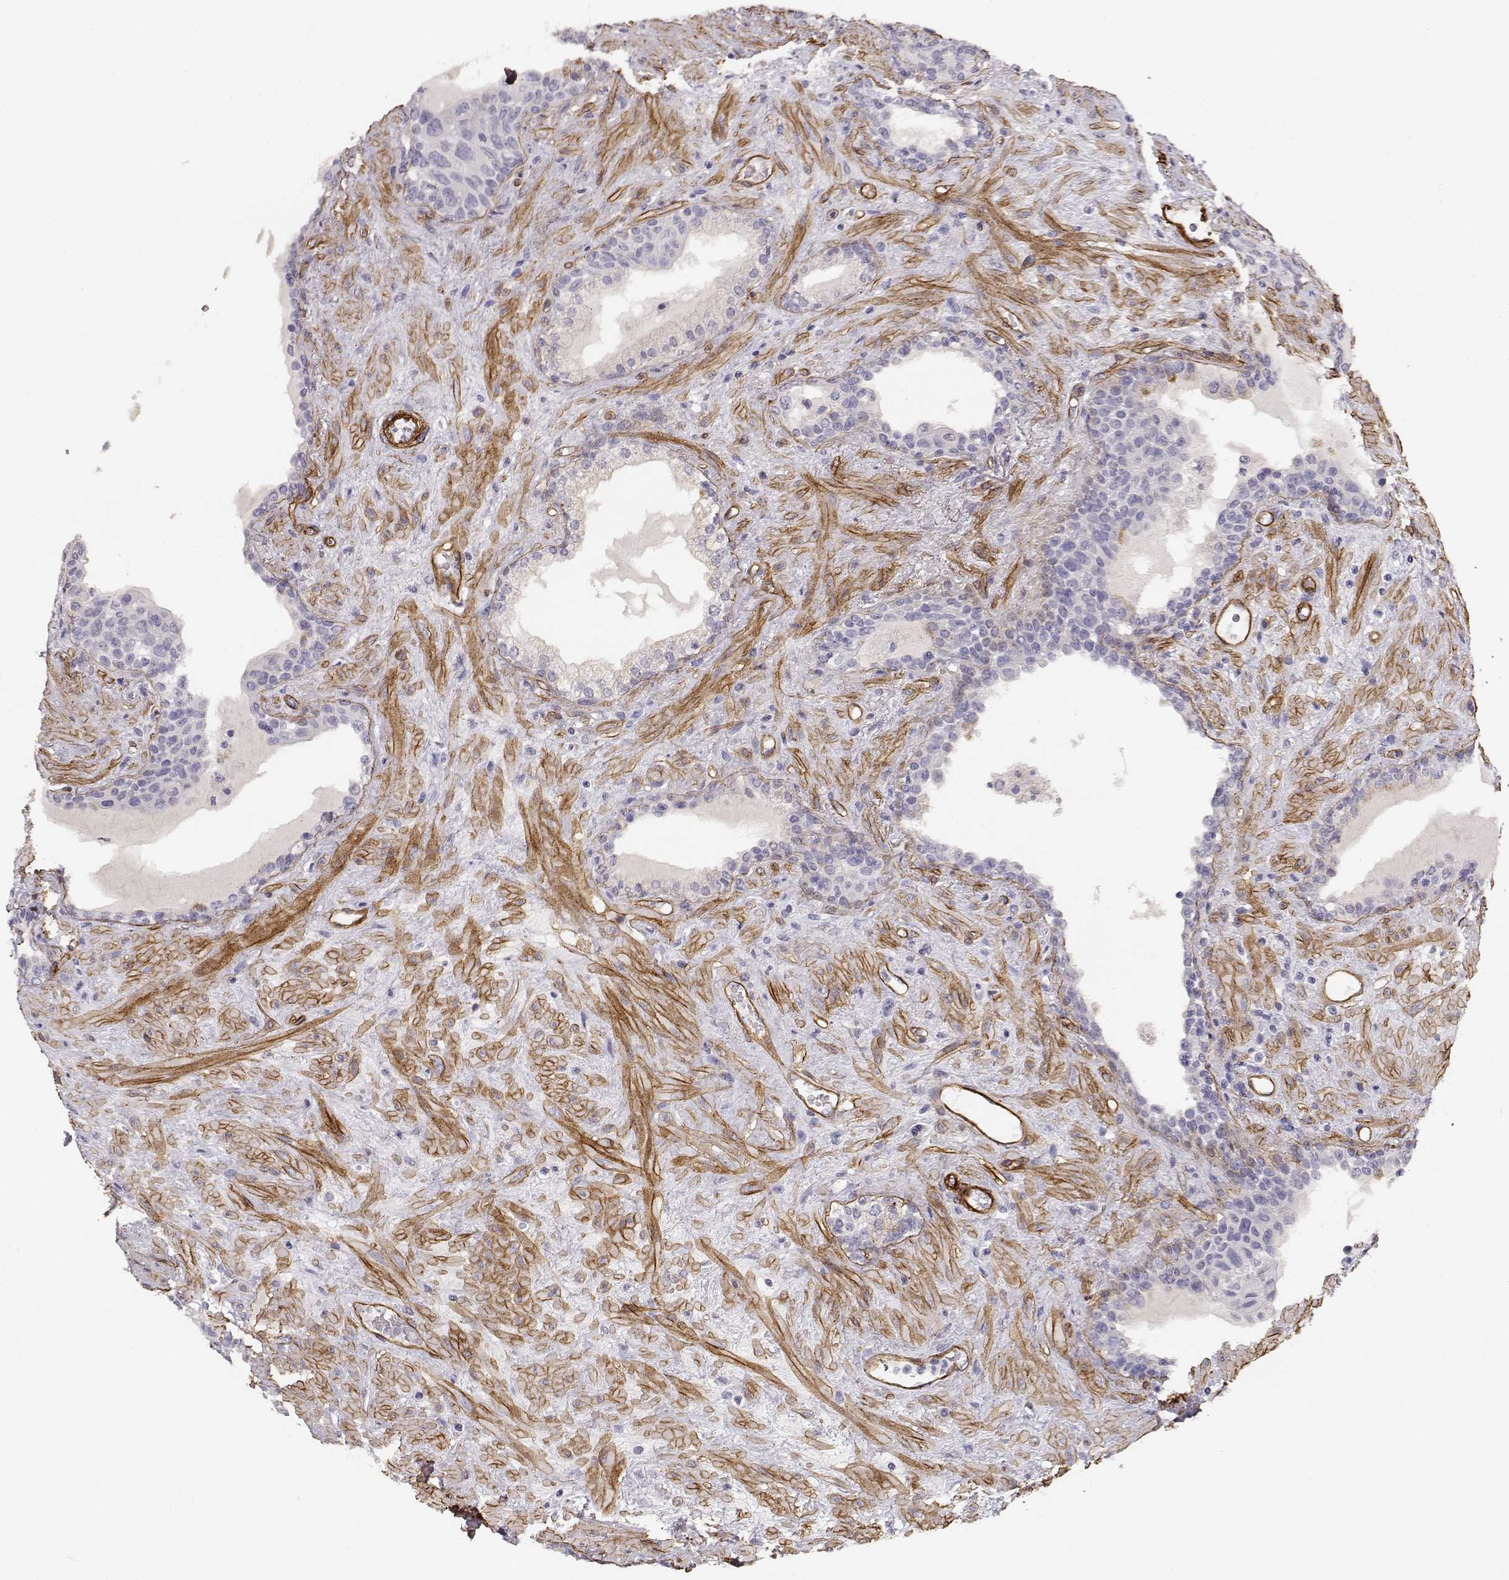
{"staining": {"intensity": "negative", "quantity": "none", "location": "none"}, "tissue": "prostate", "cell_type": "Glandular cells", "image_type": "normal", "snomed": [{"axis": "morphology", "description": "Normal tissue, NOS"}, {"axis": "topography", "description": "Prostate"}], "caption": "High power microscopy image of an immunohistochemistry micrograph of normal prostate, revealing no significant positivity in glandular cells. (DAB (3,3'-diaminobenzidine) IHC visualized using brightfield microscopy, high magnification).", "gene": "LAMC1", "patient": {"sex": "male", "age": 63}}